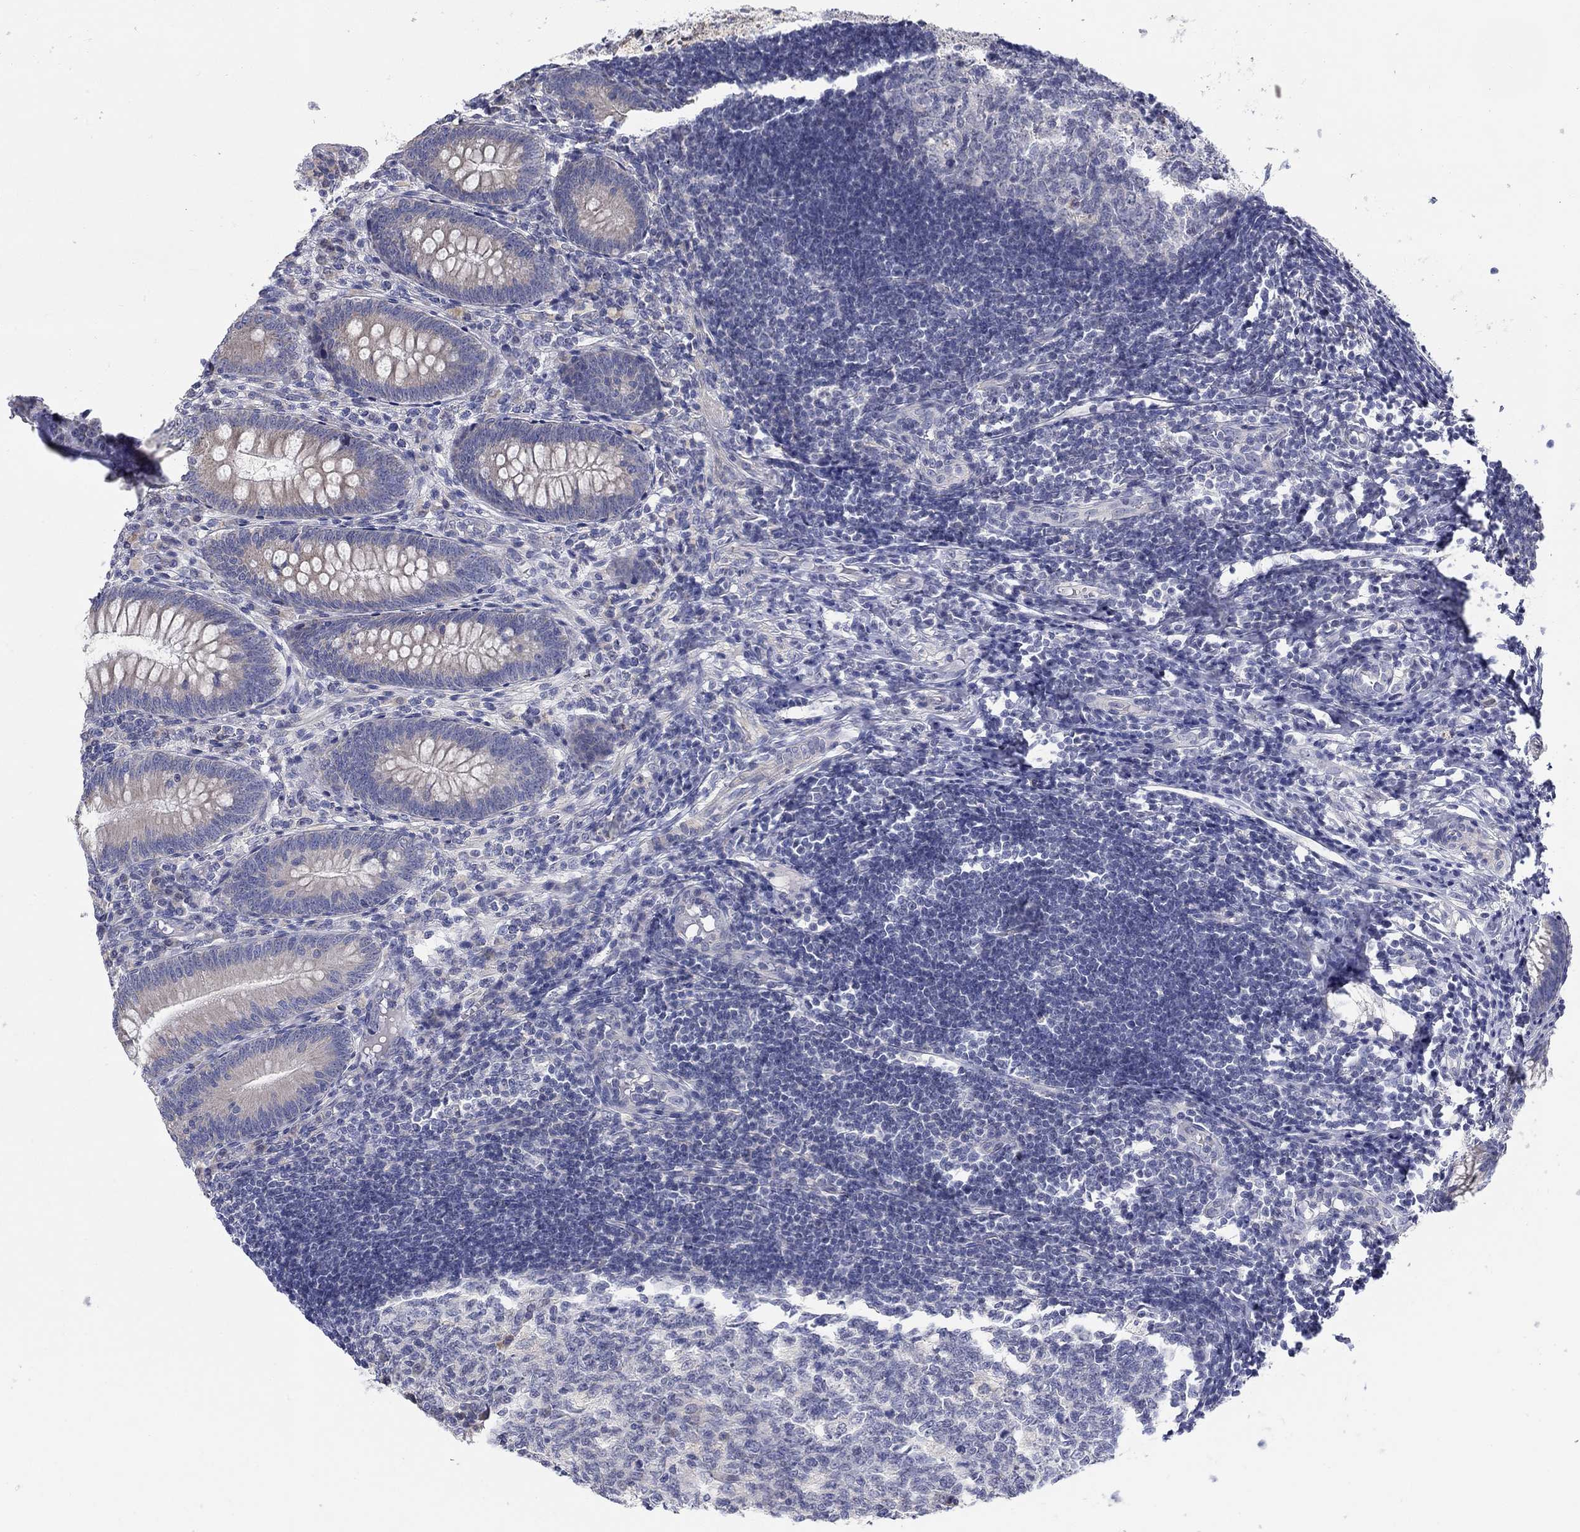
{"staining": {"intensity": "negative", "quantity": "none", "location": "none"}, "tissue": "appendix", "cell_type": "Glandular cells", "image_type": "normal", "snomed": [{"axis": "morphology", "description": "Normal tissue, NOS"}, {"axis": "morphology", "description": "Inflammation, NOS"}, {"axis": "topography", "description": "Appendix"}], "caption": "DAB immunohistochemical staining of benign human appendix shows no significant positivity in glandular cells. (DAB immunohistochemistry (IHC), high magnification).", "gene": "ABCA4", "patient": {"sex": "male", "age": 16}}